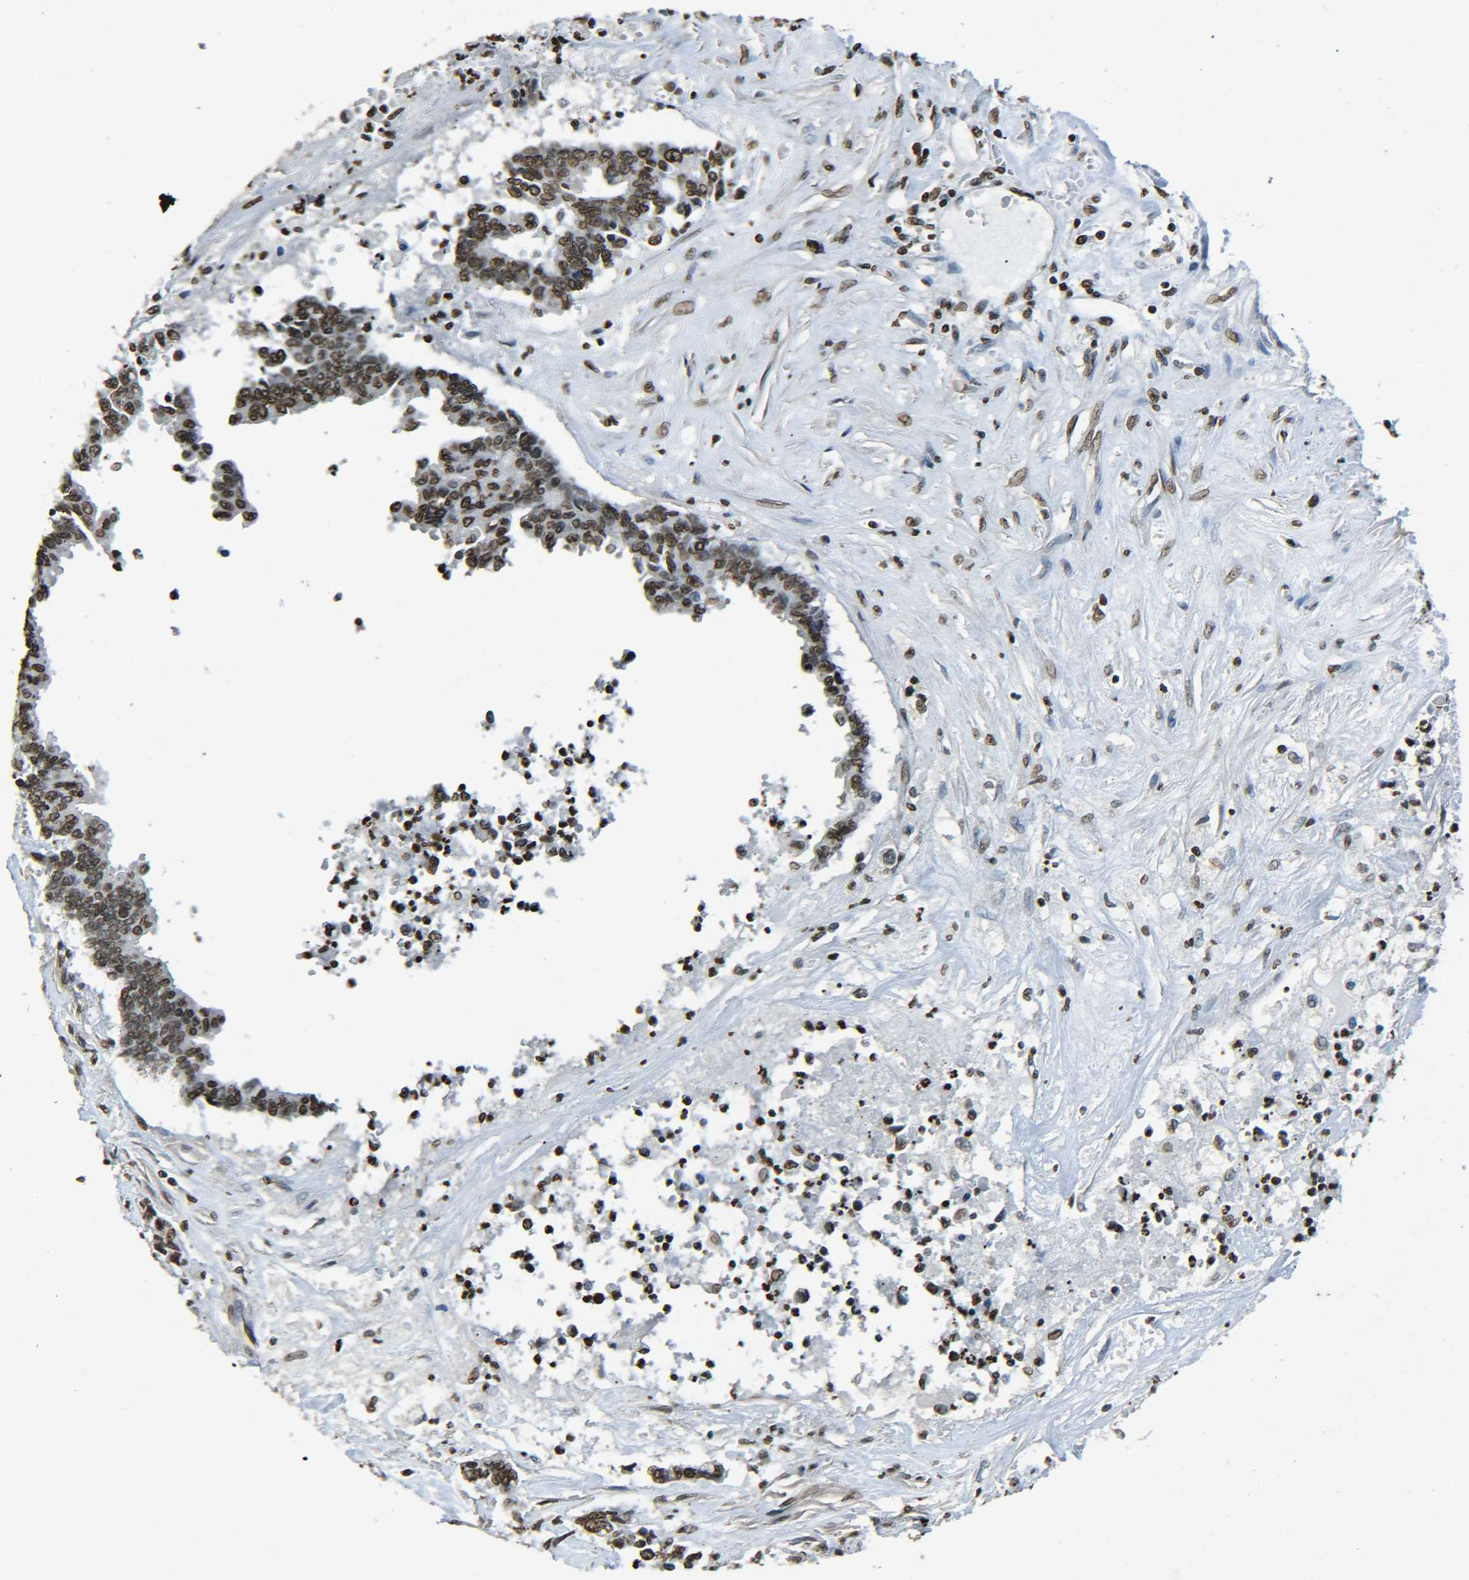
{"staining": {"intensity": "moderate", "quantity": ">75%", "location": "nuclear"}, "tissue": "liver cancer", "cell_type": "Tumor cells", "image_type": "cancer", "snomed": [{"axis": "morphology", "description": "Cholangiocarcinoma"}, {"axis": "topography", "description": "Liver"}], "caption": "Cholangiocarcinoma (liver) stained with a protein marker demonstrates moderate staining in tumor cells.", "gene": "H4C16", "patient": {"sex": "male", "age": 57}}